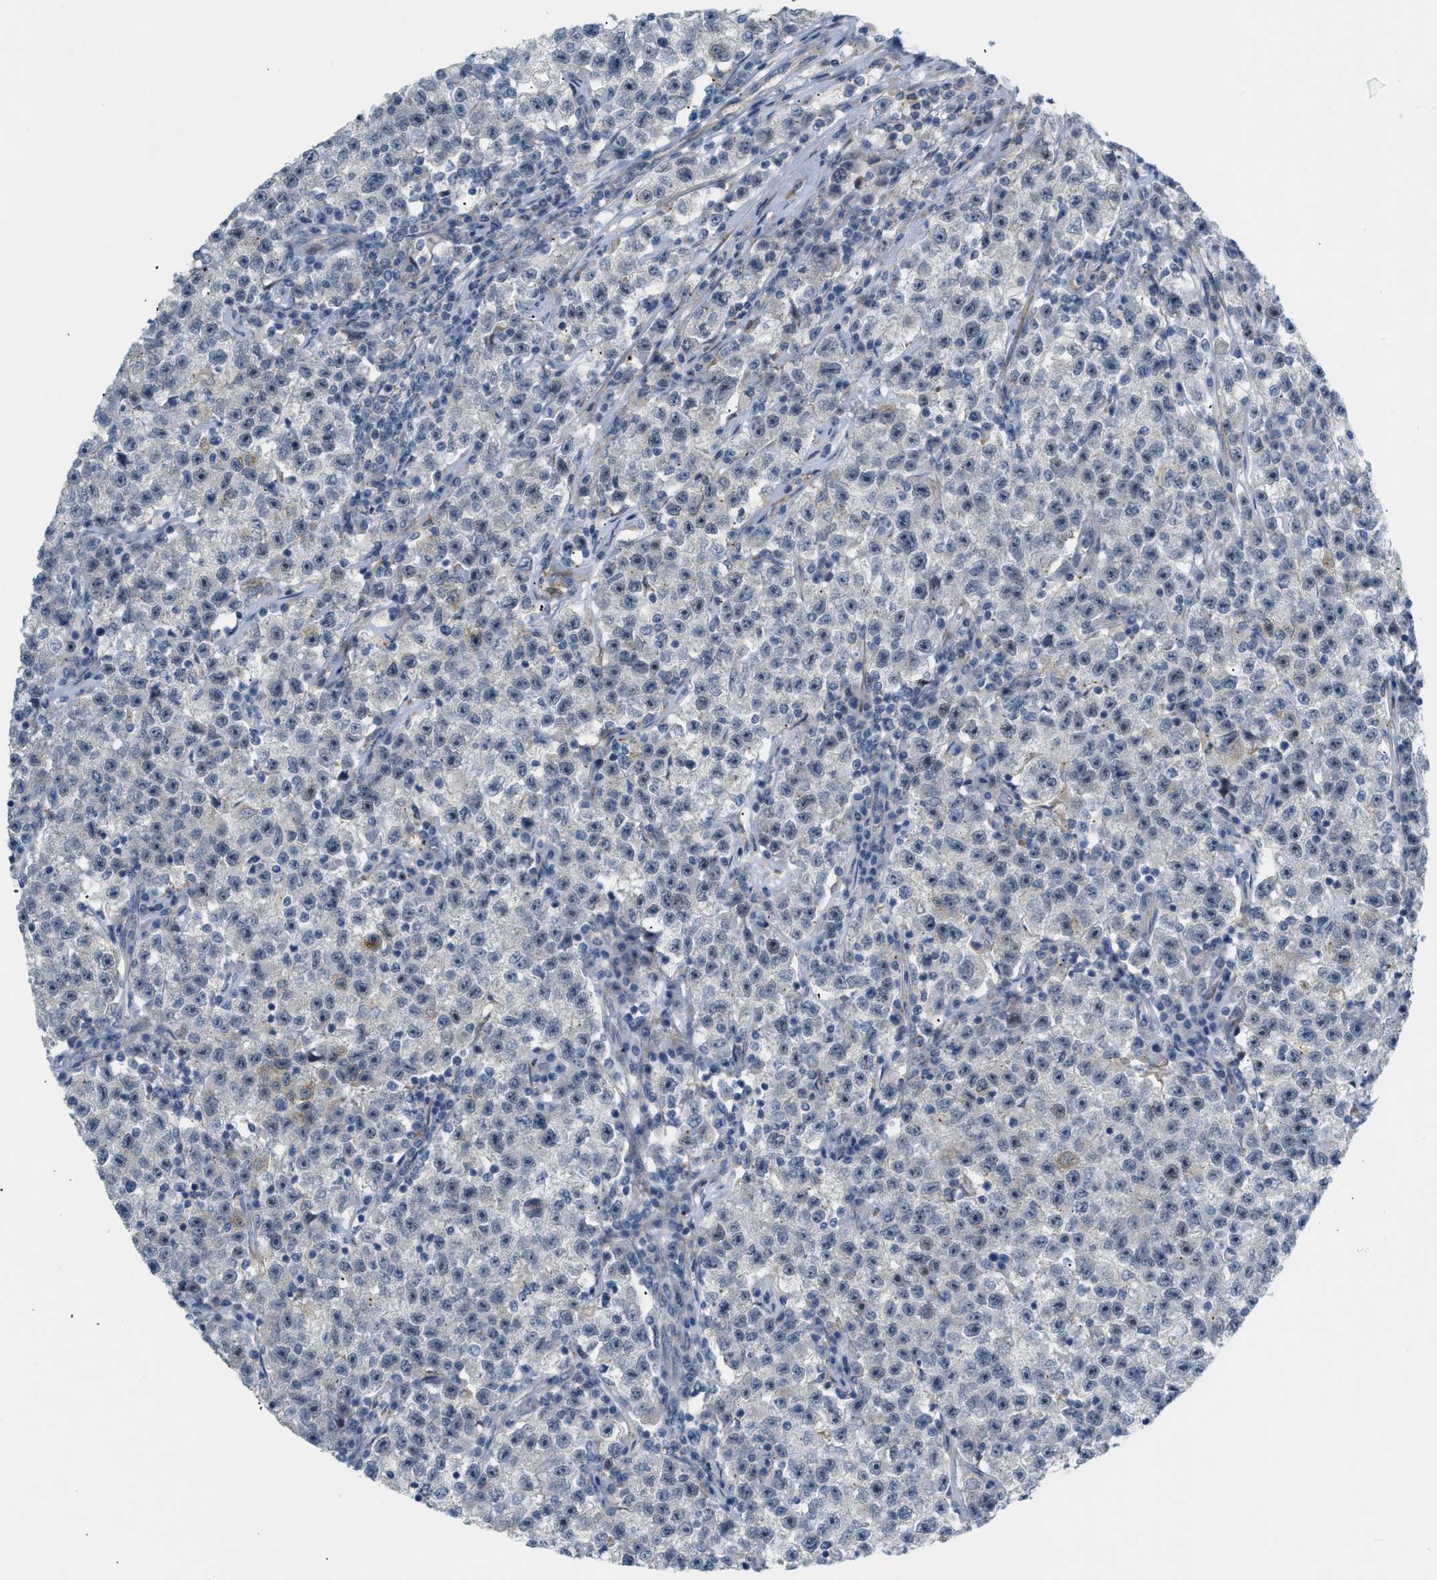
{"staining": {"intensity": "moderate", "quantity": "<25%", "location": "cytoplasmic/membranous"}, "tissue": "testis cancer", "cell_type": "Tumor cells", "image_type": "cancer", "snomed": [{"axis": "morphology", "description": "Seminoma, NOS"}, {"axis": "topography", "description": "Testis"}], "caption": "Testis cancer (seminoma) stained with IHC exhibits moderate cytoplasmic/membranous staining in approximately <25% of tumor cells.", "gene": "ZNF408", "patient": {"sex": "male", "age": 22}}